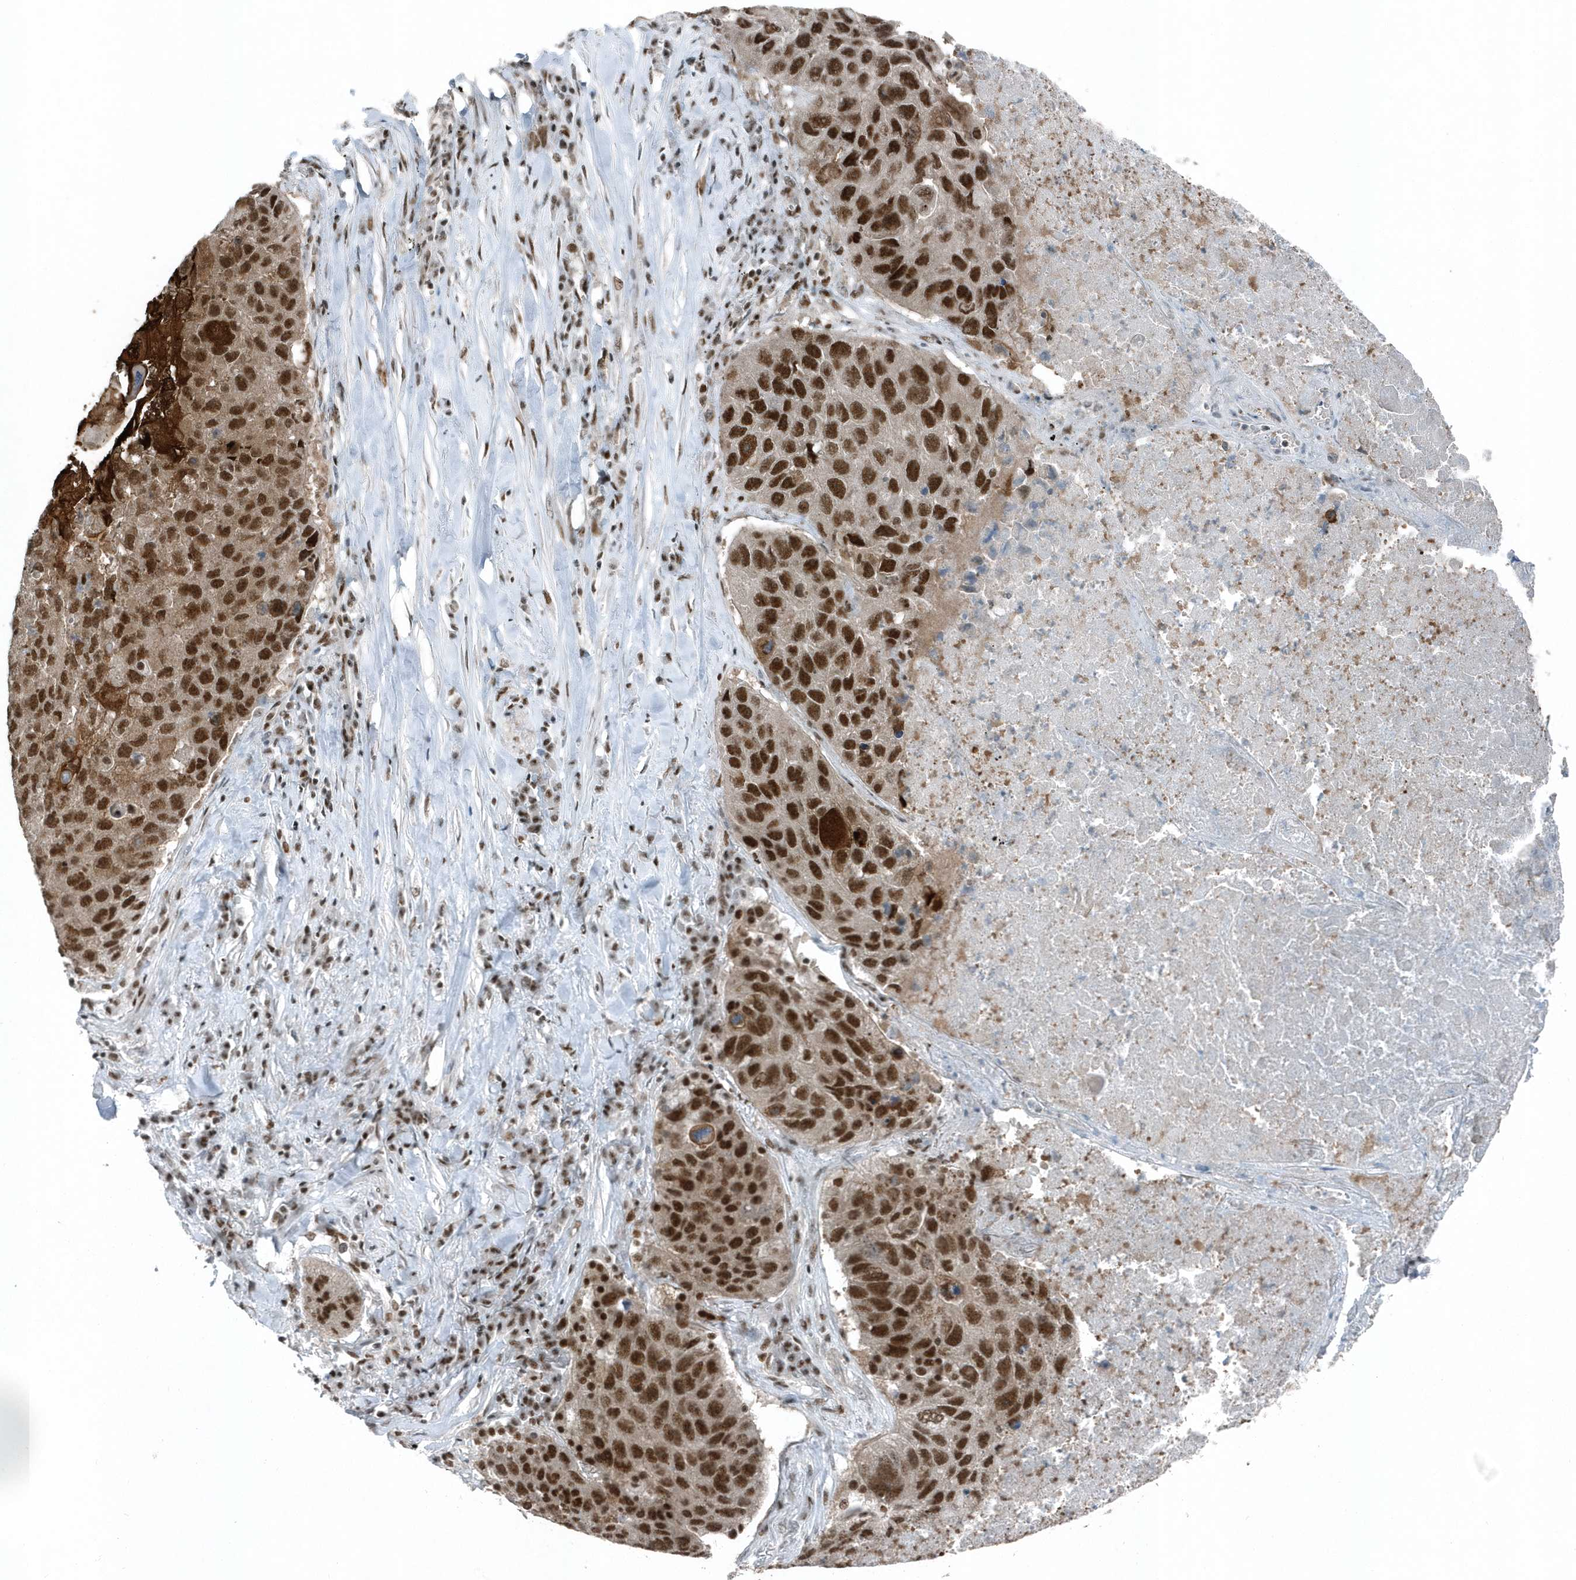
{"staining": {"intensity": "strong", "quantity": ">75%", "location": "cytoplasmic/membranous,nuclear"}, "tissue": "lung cancer", "cell_type": "Tumor cells", "image_type": "cancer", "snomed": [{"axis": "morphology", "description": "Squamous cell carcinoma, NOS"}, {"axis": "topography", "description": "Lung"}], "caption": "DAB (3,3'-diaminobenzidine) immunohistochemical staining of lung cancer (squamous cell carcinoma) displays strong cytoplasmic/membranous and nuclear protein positivity in about >75% of tumor cells.", "gene": "YTHDC1", "patient": {"sex": "male", "age": 61}}